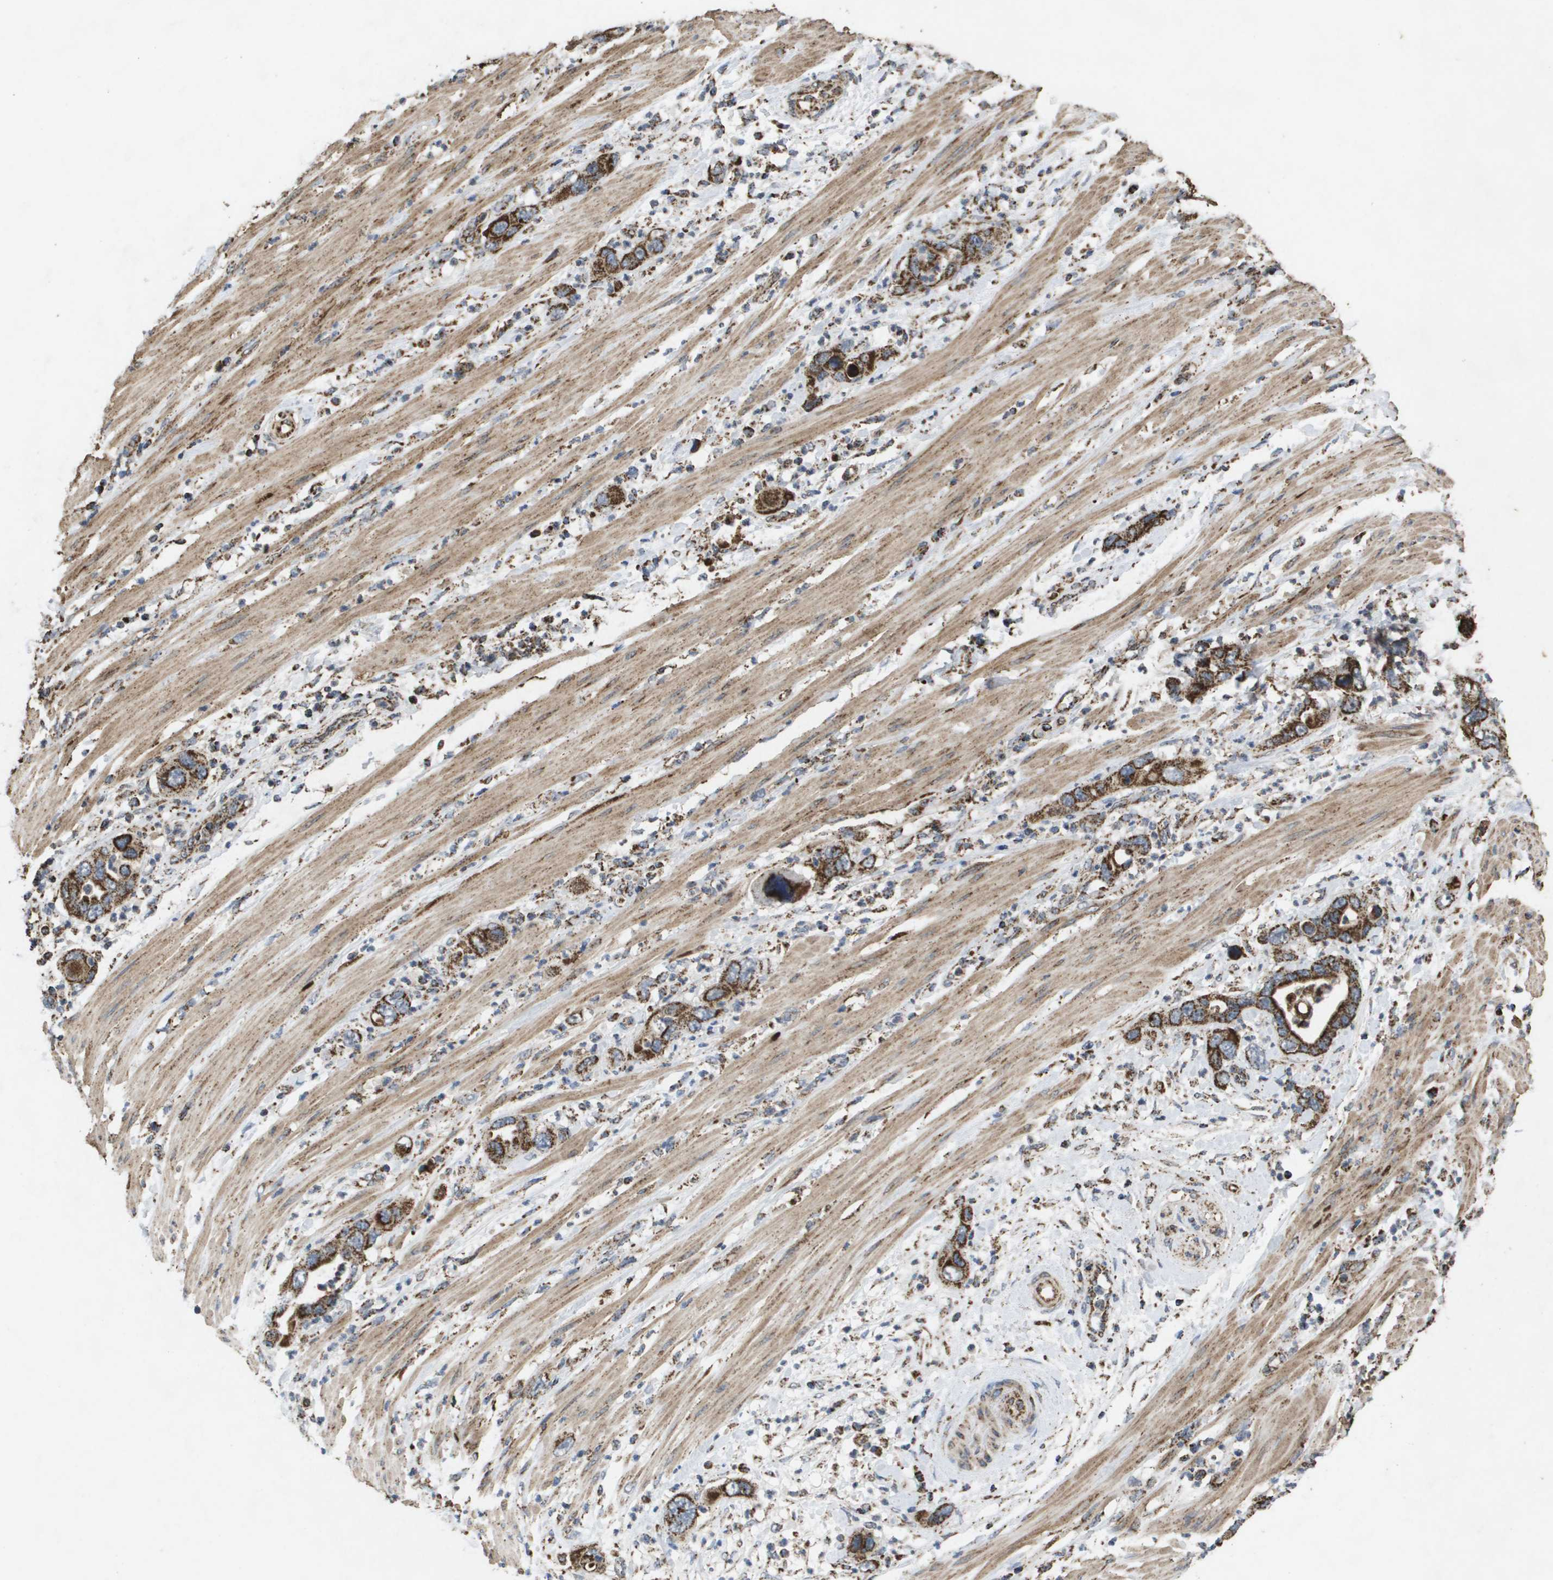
{"staining": {"intensity": "strong", "quantity": ">75%", "location": "cytoplasmic/membranous"}, "tissue": "pancreatic cancer", "cell_type": "Tumor cells", "image_type": "cancer", "snomed": [{"axis": "morphology", "description": "Adenocarcinoma, NOS"}, {"axis": "topography", "description": "Pancreas"}], "caption": "Pancreatic cancer (adenocarcinoma) stained for a protein (brown) reveals strong cytoplasmic/membranous positive expression in approximately >75% of tumor cells.", "gene": "HSPE1", "patient": {"sex": "female", "age": 71}}